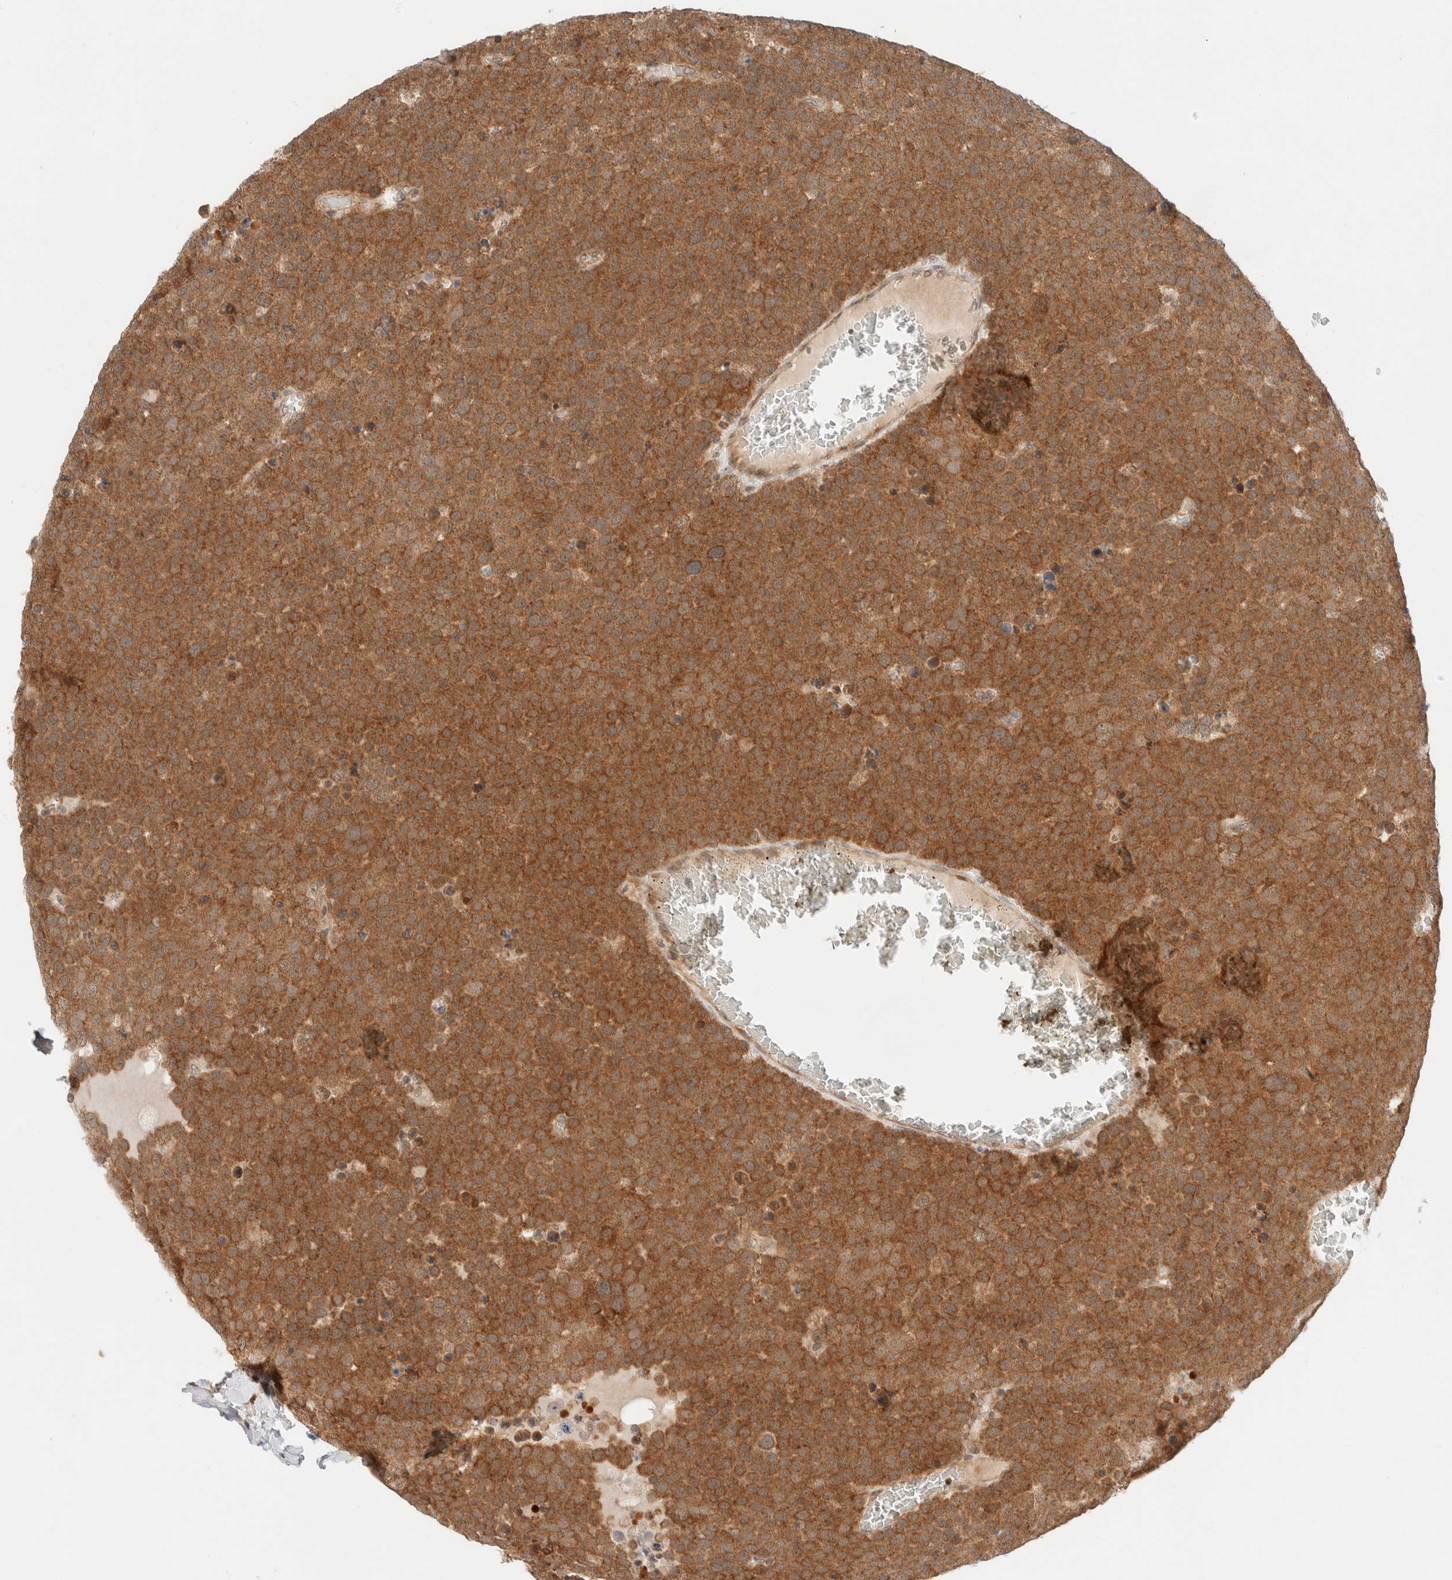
{"staining": {"intensity": "moderate", "quantity": ">75%", "location": "cytoplasmic/membranous"}, "tissue": "testis cancer", "cell_type": "Tumor cells", "image_type": "cancer", "snomed": [{"axis": "morphology", "description": "Seminoma, NOS"}, {"axis": "topography", "description": "Testis"}], "caption": "Moderate cytoplasmic/membranous positivity for a protein is appreciated in approximately >75% of tumor cells of testis cancer using immunohistochemistry (IHC).", "gene": "C8orf76", "patient": {"sex": "male", "age": 71}}